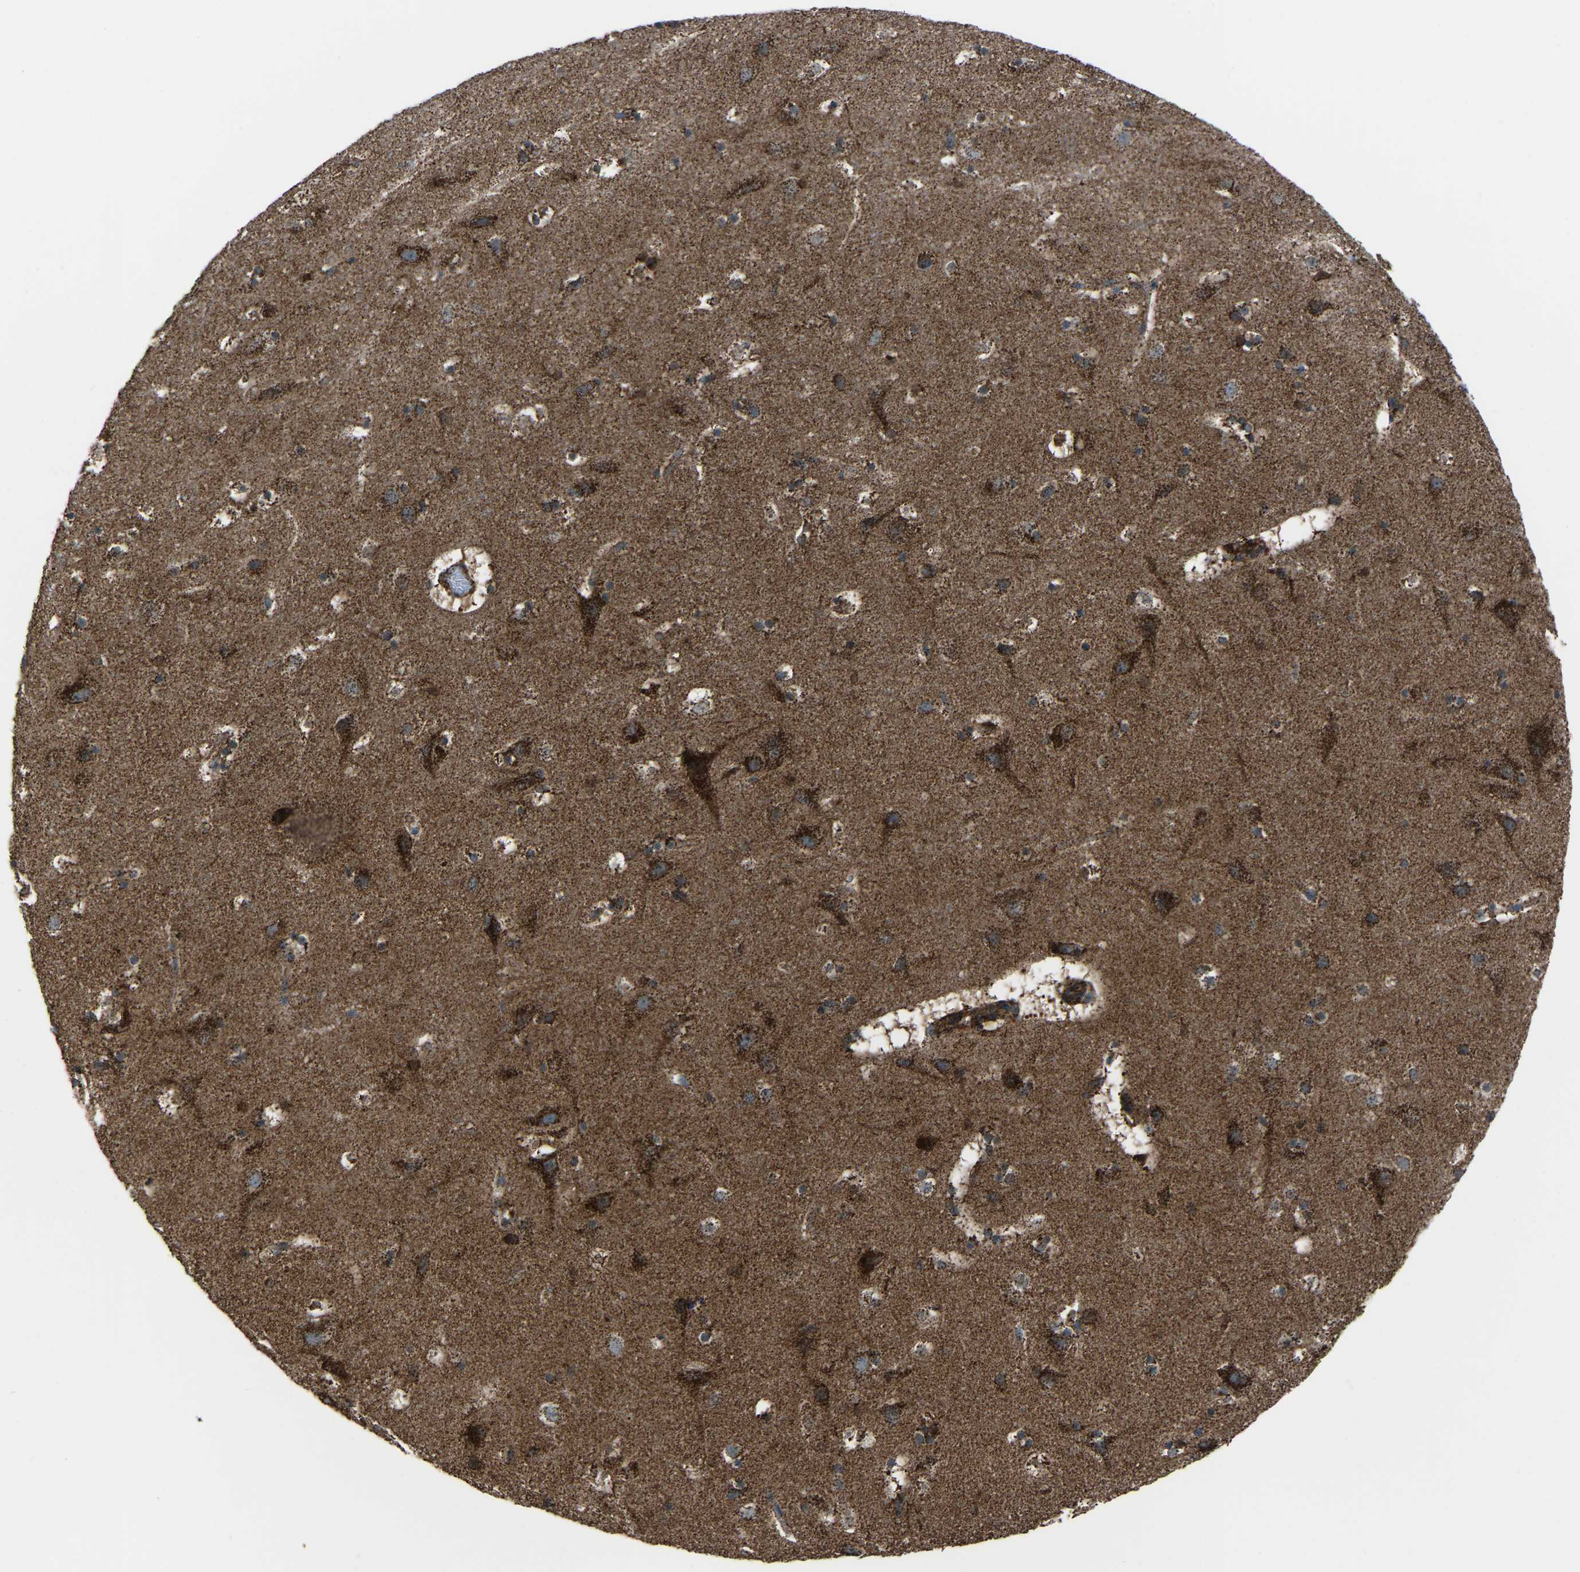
{"staining": {"intensity": "moderate", "quantity": ">75%", "location": "cytoplasmic/membranous"}, "tissue": "cerebral cortex", "cell_type": "Endothelial cells", "image_type": "normal", "snomed": [{"axis": "morphology", "description": "Normal tissue, NOS"}, {"axis": "topography", "description": "Cerebral cortex"}], "caption": "The image shows a brown stain indicating the presence of a protein in the cytoplasmic/membranous of endothelial cells in cerebral cortex.", "gene": "AKR1A1", "patient": {"sex": "male", "age": 45}}